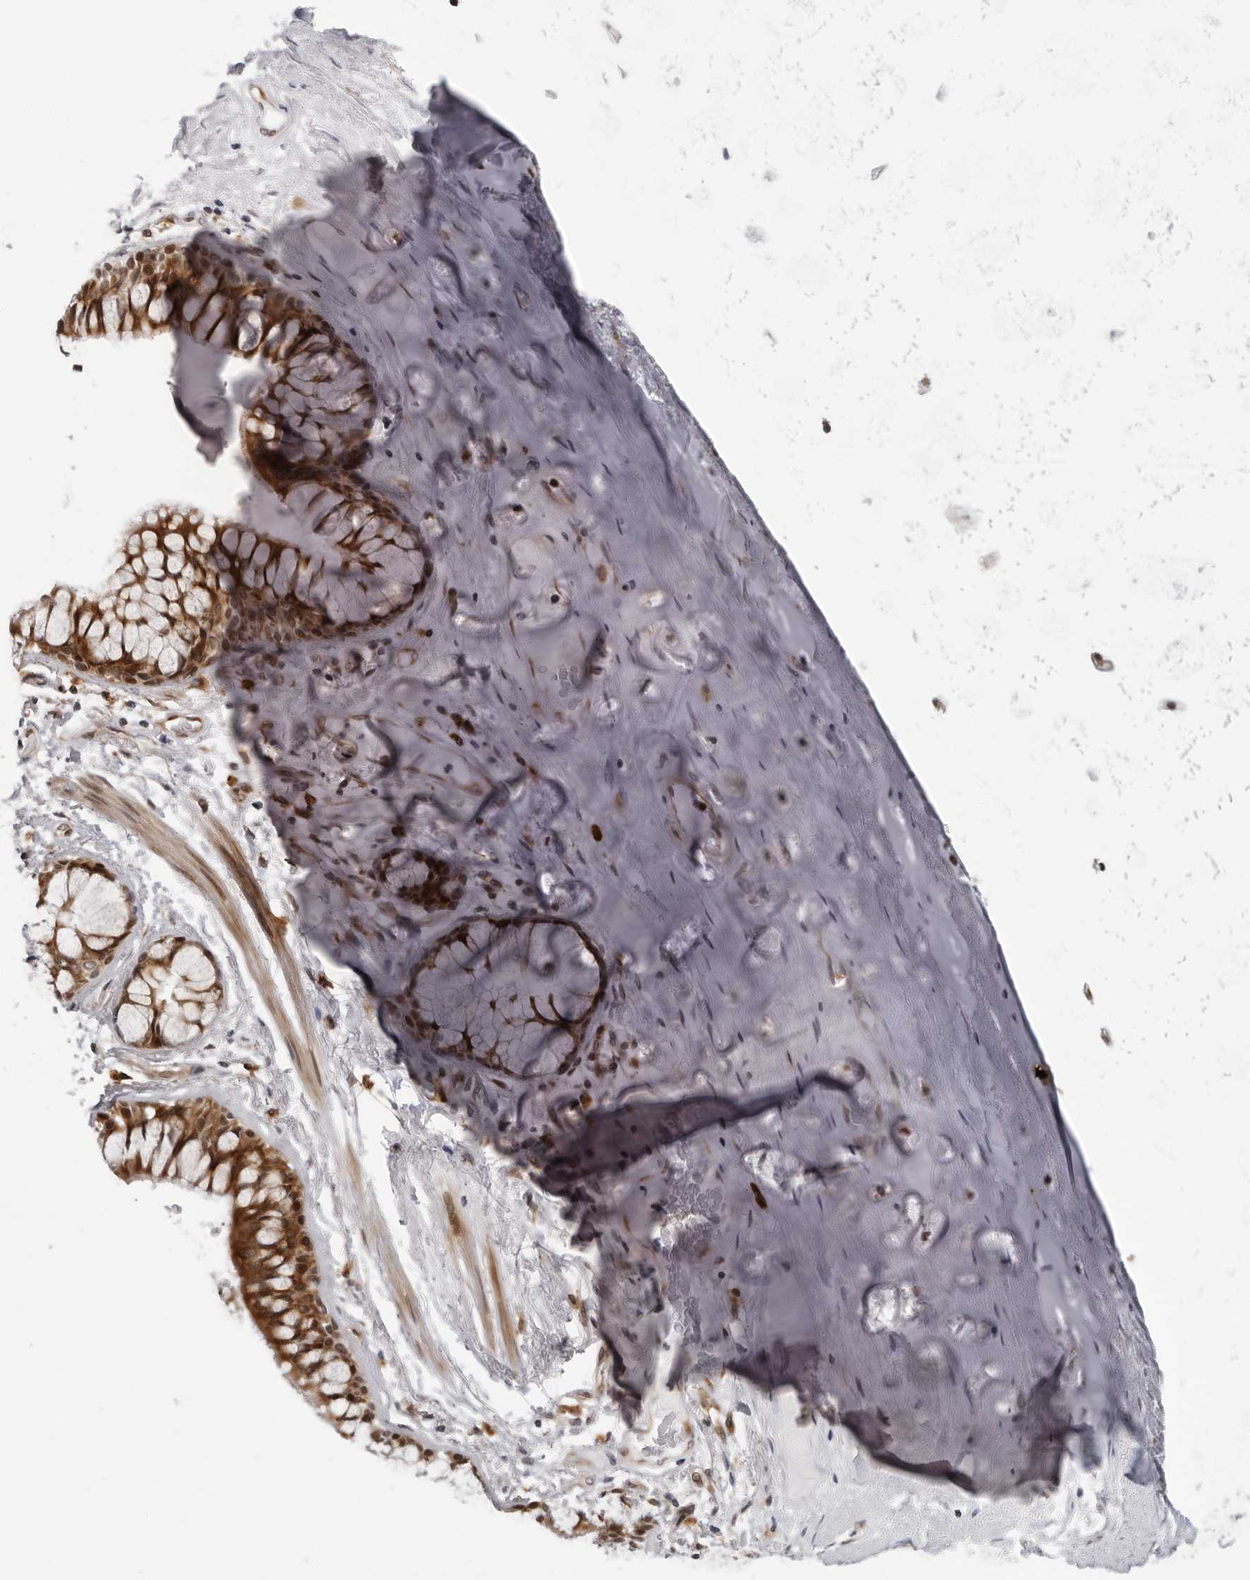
{"staining": {"intensity": "moderate", "quantity": ">75%", "location": "nuclear"}, "tissue": "adipose tissue", "cell_type": "Adipocytes", "image_type": "normal", "snomed": [{"axis": "morphology", "description": "Normal tissue, NOS"}, {"axis": "topography", "description": "Bronchus"}], "caption": "Immunohistochemistry micrograph of unremarkable human adipose tissue stained for a protein (brown), which exhibits medium levels of moderate nuclear staining in about >75% of adipocytes.", "gene": "GCSAML", "patient": {"sex": "male", "age": 66}}